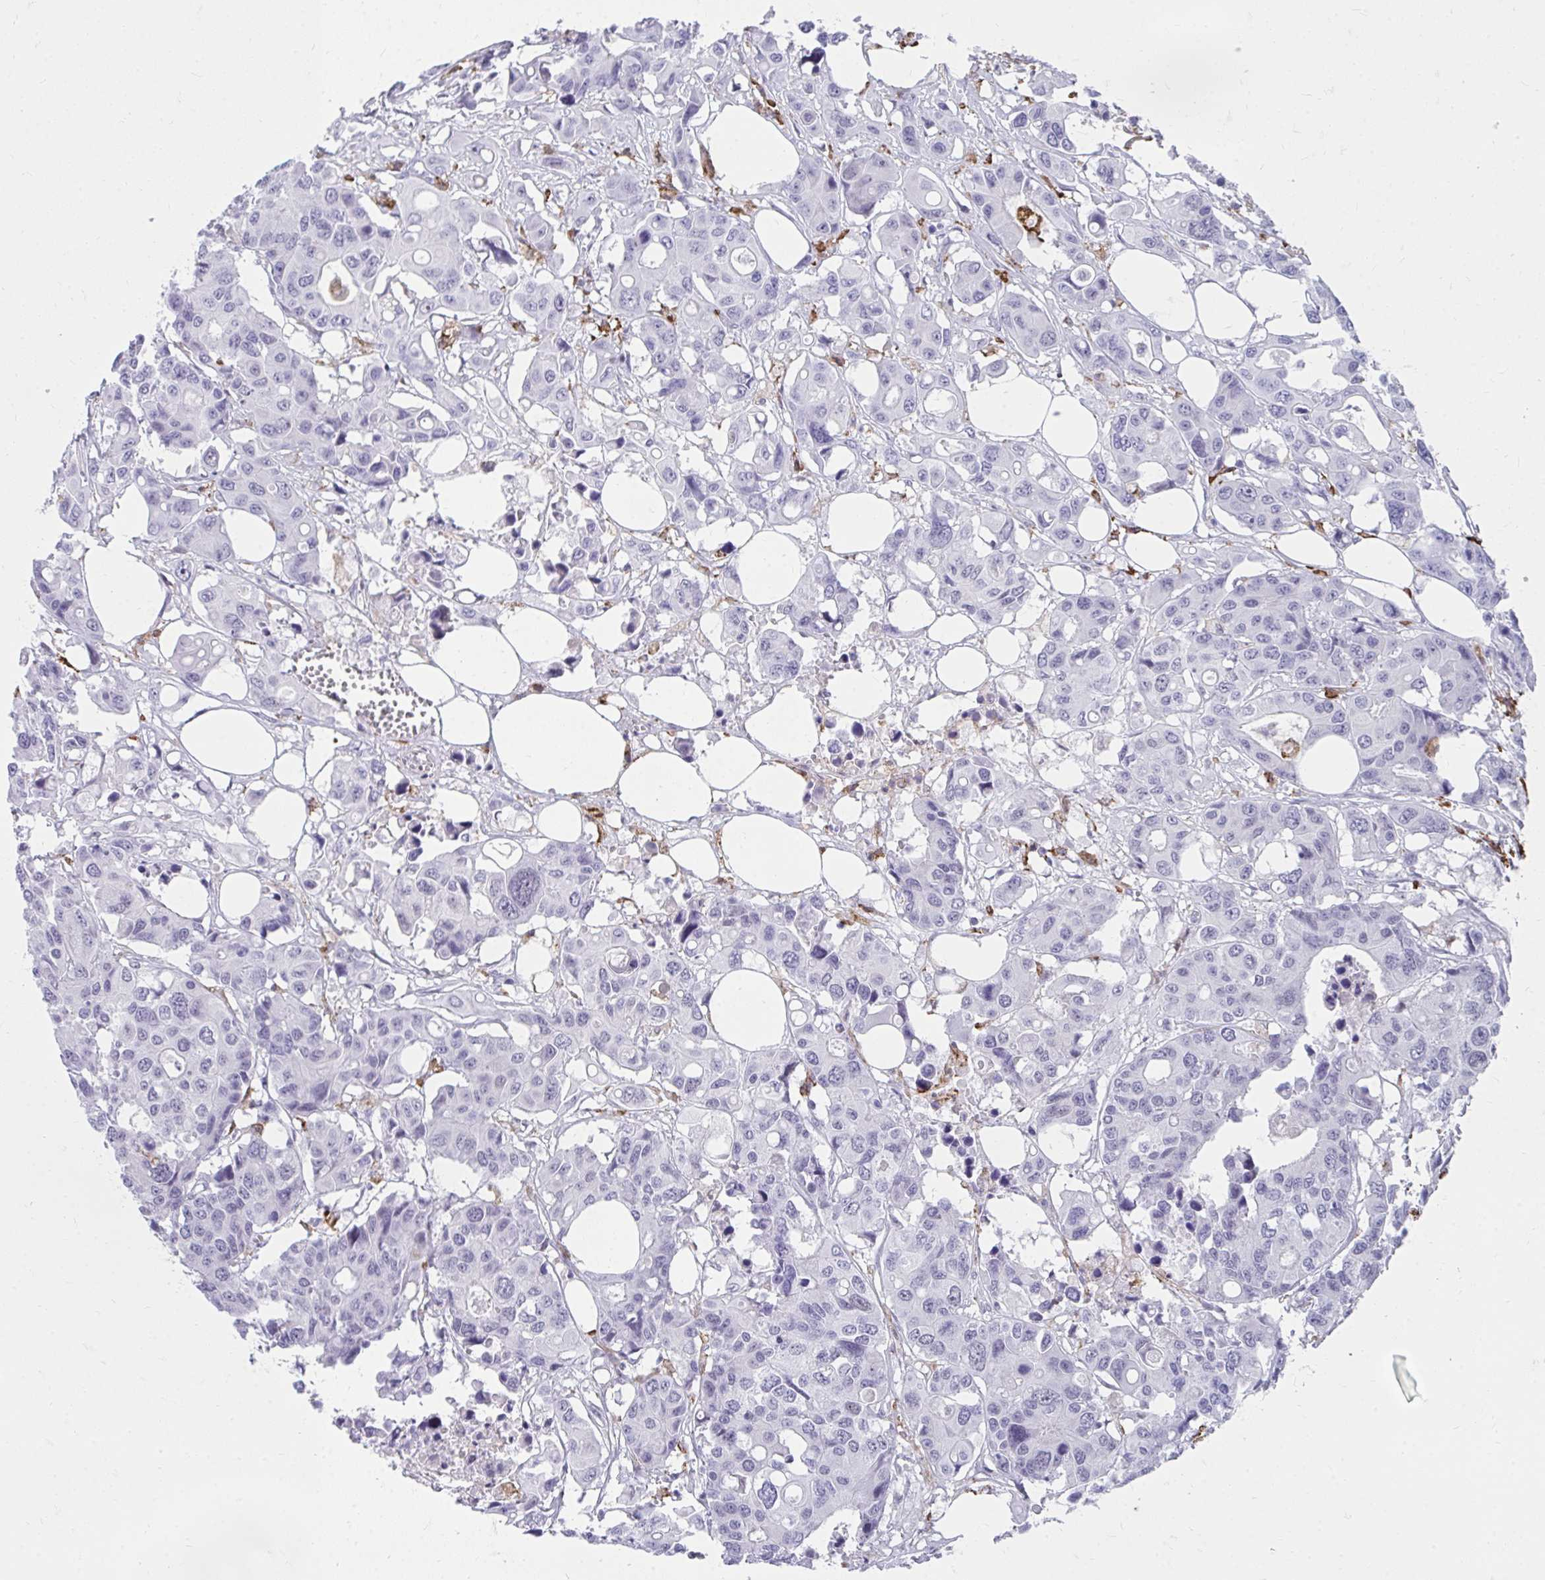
{"staining": {"intensity": "negative", "quantity": "none", "location": "none"}, "tissue": "colorectal cancer", "cell_type": "Tumor cells", "image_type": "cancer", "snomed": [{"axis": "morphology", "description": "Adenocarcinoma, NOS"}, {"axis": "topography", "description": "Colon"}], "caption": "Immunohistochemical staining of adenocarcinoma (colorectal) shows no significant staining in tumor cells. (Stains: DAB (3,3'-diaminobenzidine) immunohistochemistry (IHC) with hematoxylin counter stain, Microscopy: brightfield microscopy at high magnification).", "gene": "CD163", "patient": {"sex": "male", "age": 77}}